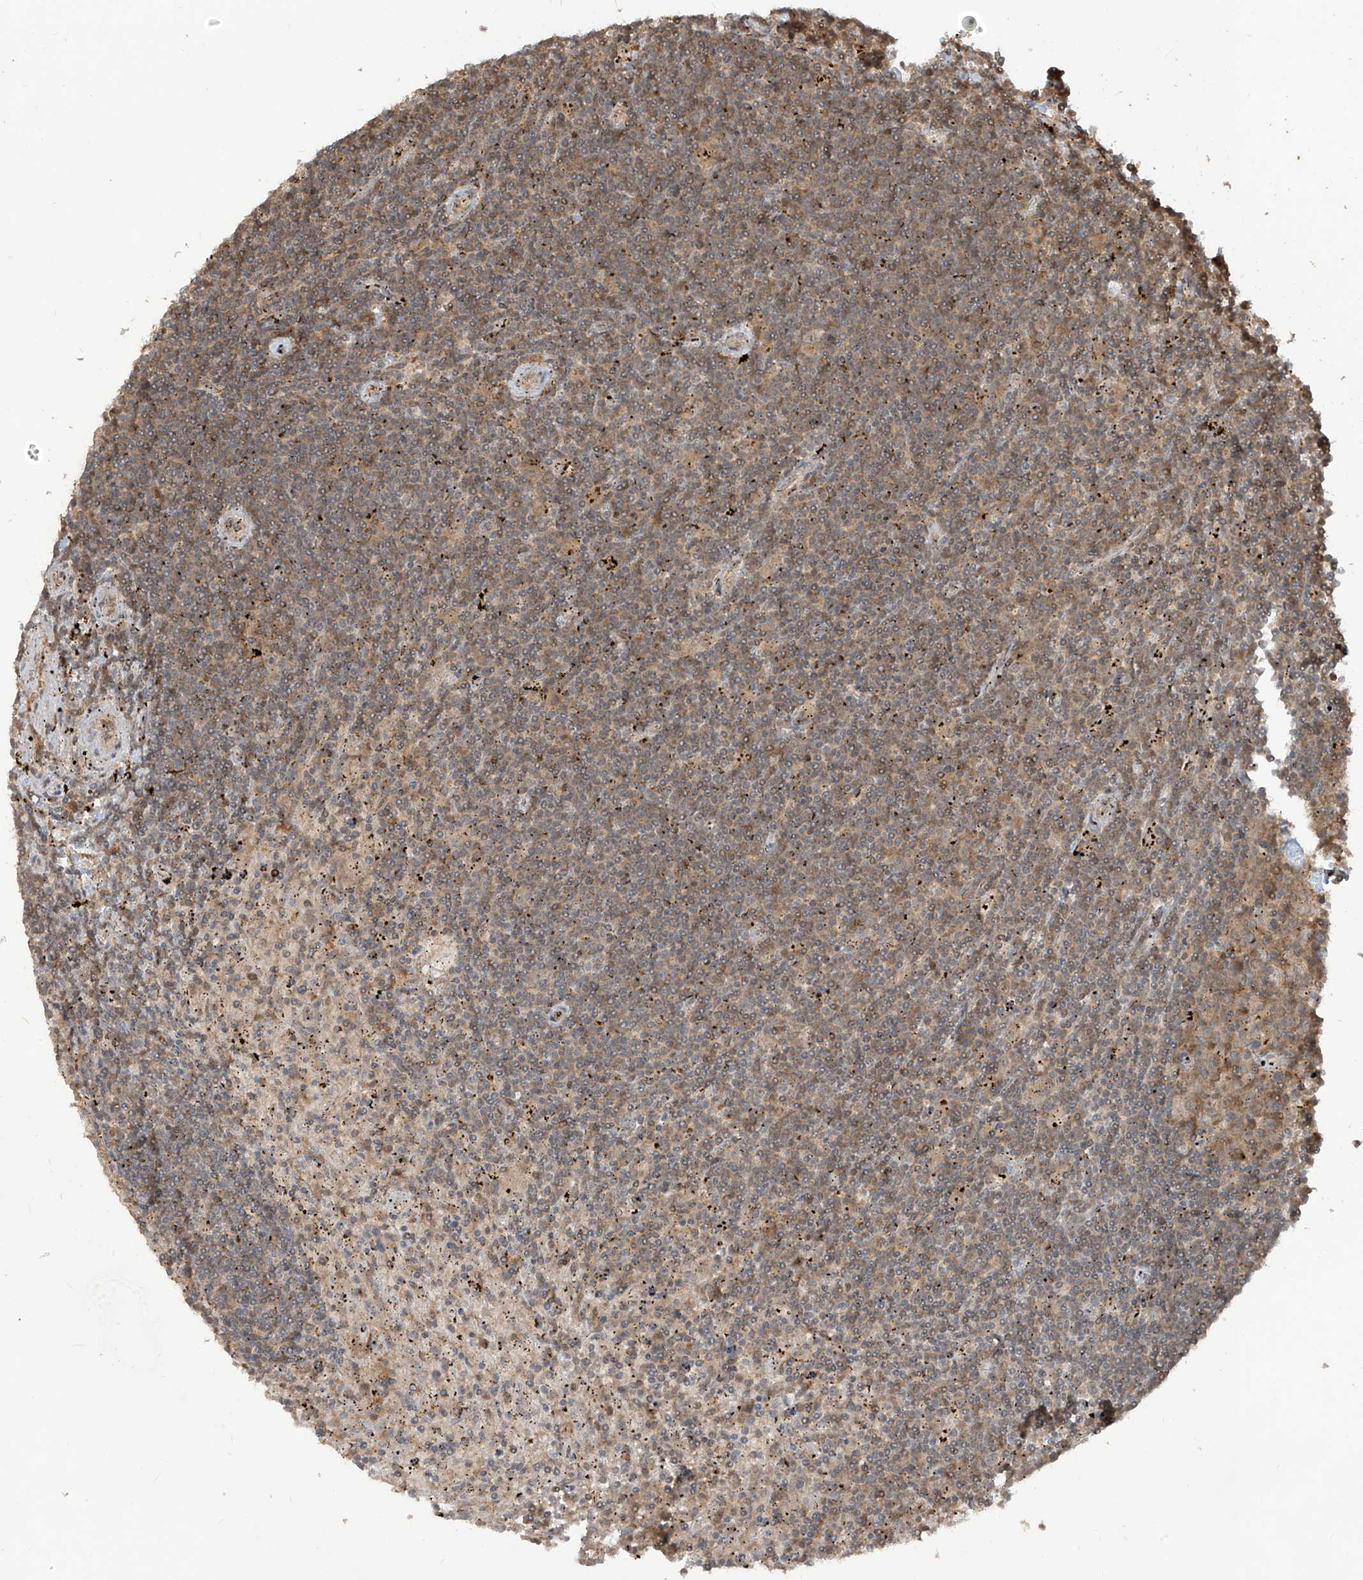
{"staining": {"intensity": "moderate", "quantity": ">75%", "location": "cytoplasmic/membranous"}, "tissue": "lymphoma", "cell_type": "Tumor cells", "image_type": "cancer", "snomed": [{"axis": "morphology", "description": "Malignant lymphoma, non-Hodgkin's type, Low grade"}, {"axis": "topography", "description": "Spleen"}], "caption": "Low-grade malignant lymphoma, non-Hodgkin's type stained with DAB (3,3'-diaminobenzidine) immunohistochemistry (IHC) shows medium levels of moderate cytoplasmic/membranous expression in approximately >75% of tumor cells. (IHC, brightfield microscopy, high magnification).", "gene": "CARF", "patient": {"sex": "male", "age": 76}}